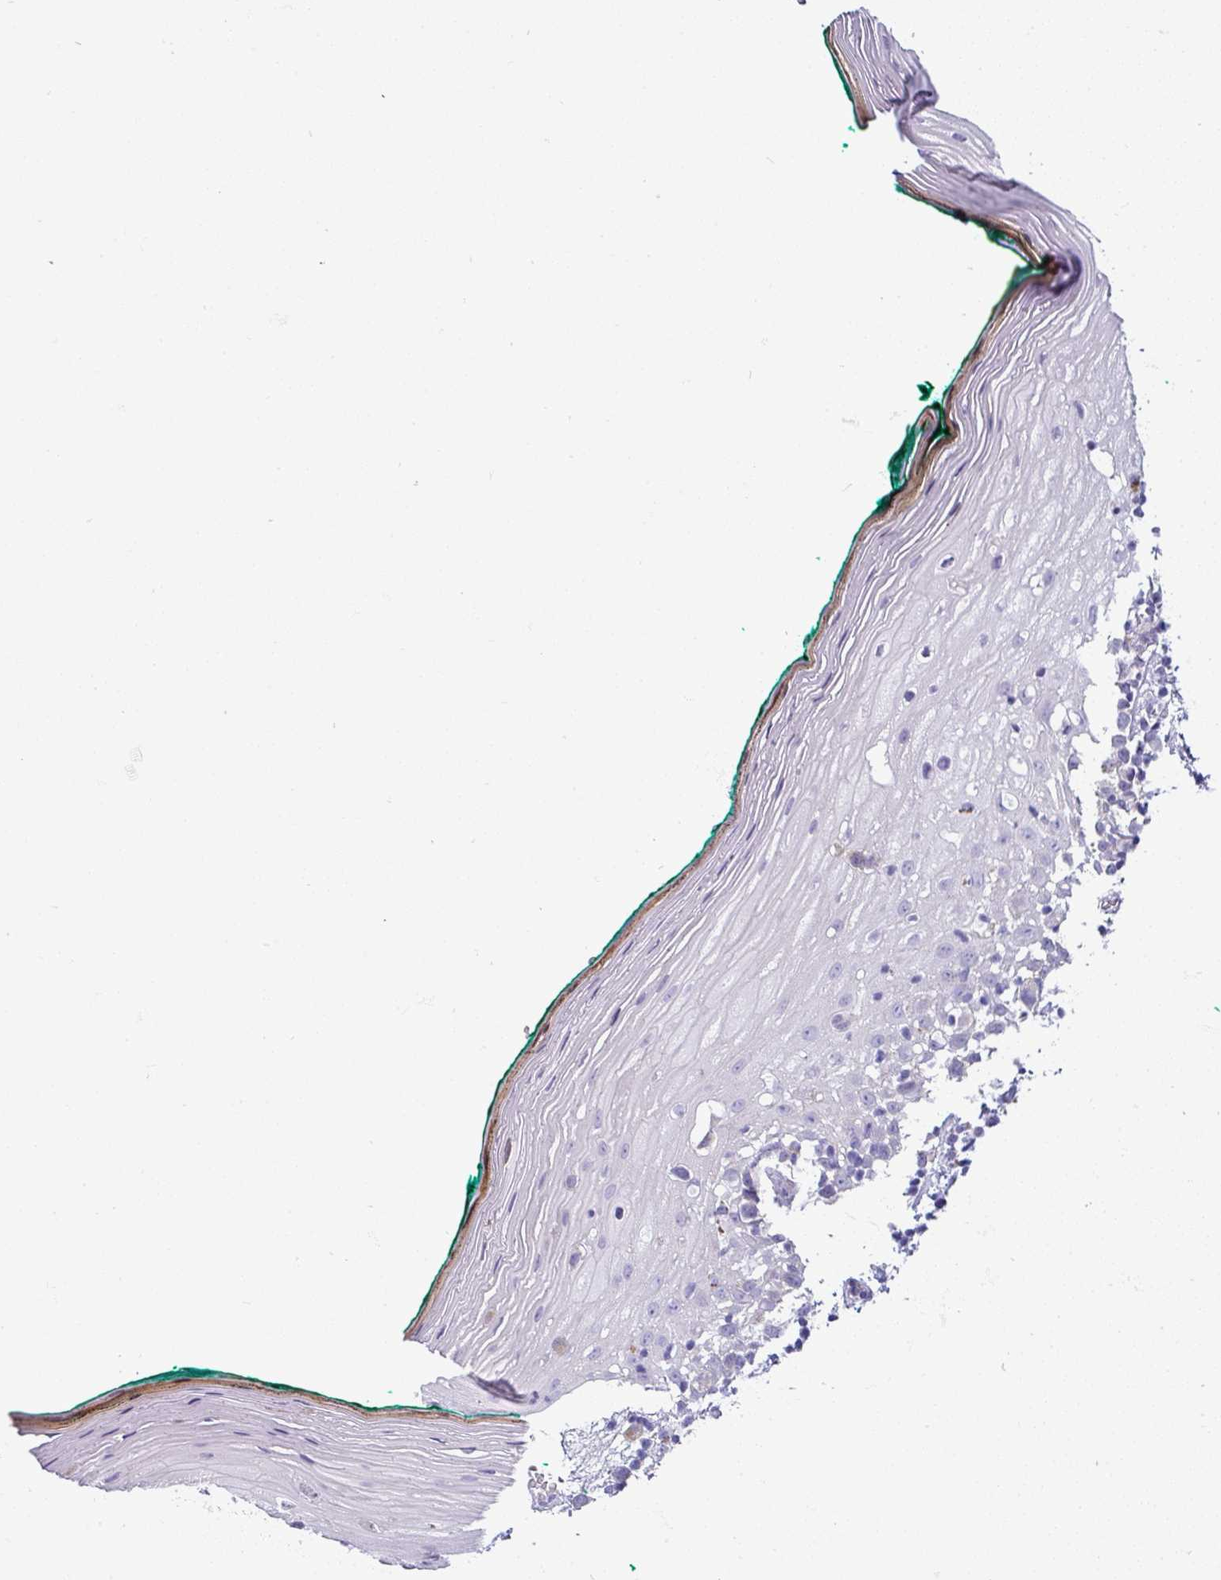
{"staining": {"intensity": "negative", "quantity": "none", "location": "none"}, "tissue": "oral mucosa", "cell_type": "Squamous epithelial cells", "image_type": "normal", "snomed": [{"axis": "morphology", "description": "Normal tissue, NOS"}, {"axis": "topography", "description": "Oral tissue"}], "caption": "Immunohistochemical staining of normal human oral mucosa shows no significant staining in squamous epithelial cells. (Stains: DAB (3,3'-diaminobenzidine) IHC with hematoxylin counter stain, Microscopy: brightfield microscopy at high magnification).", "gene": "VCX2", "patient": {"sex": "female", "age": 83}}